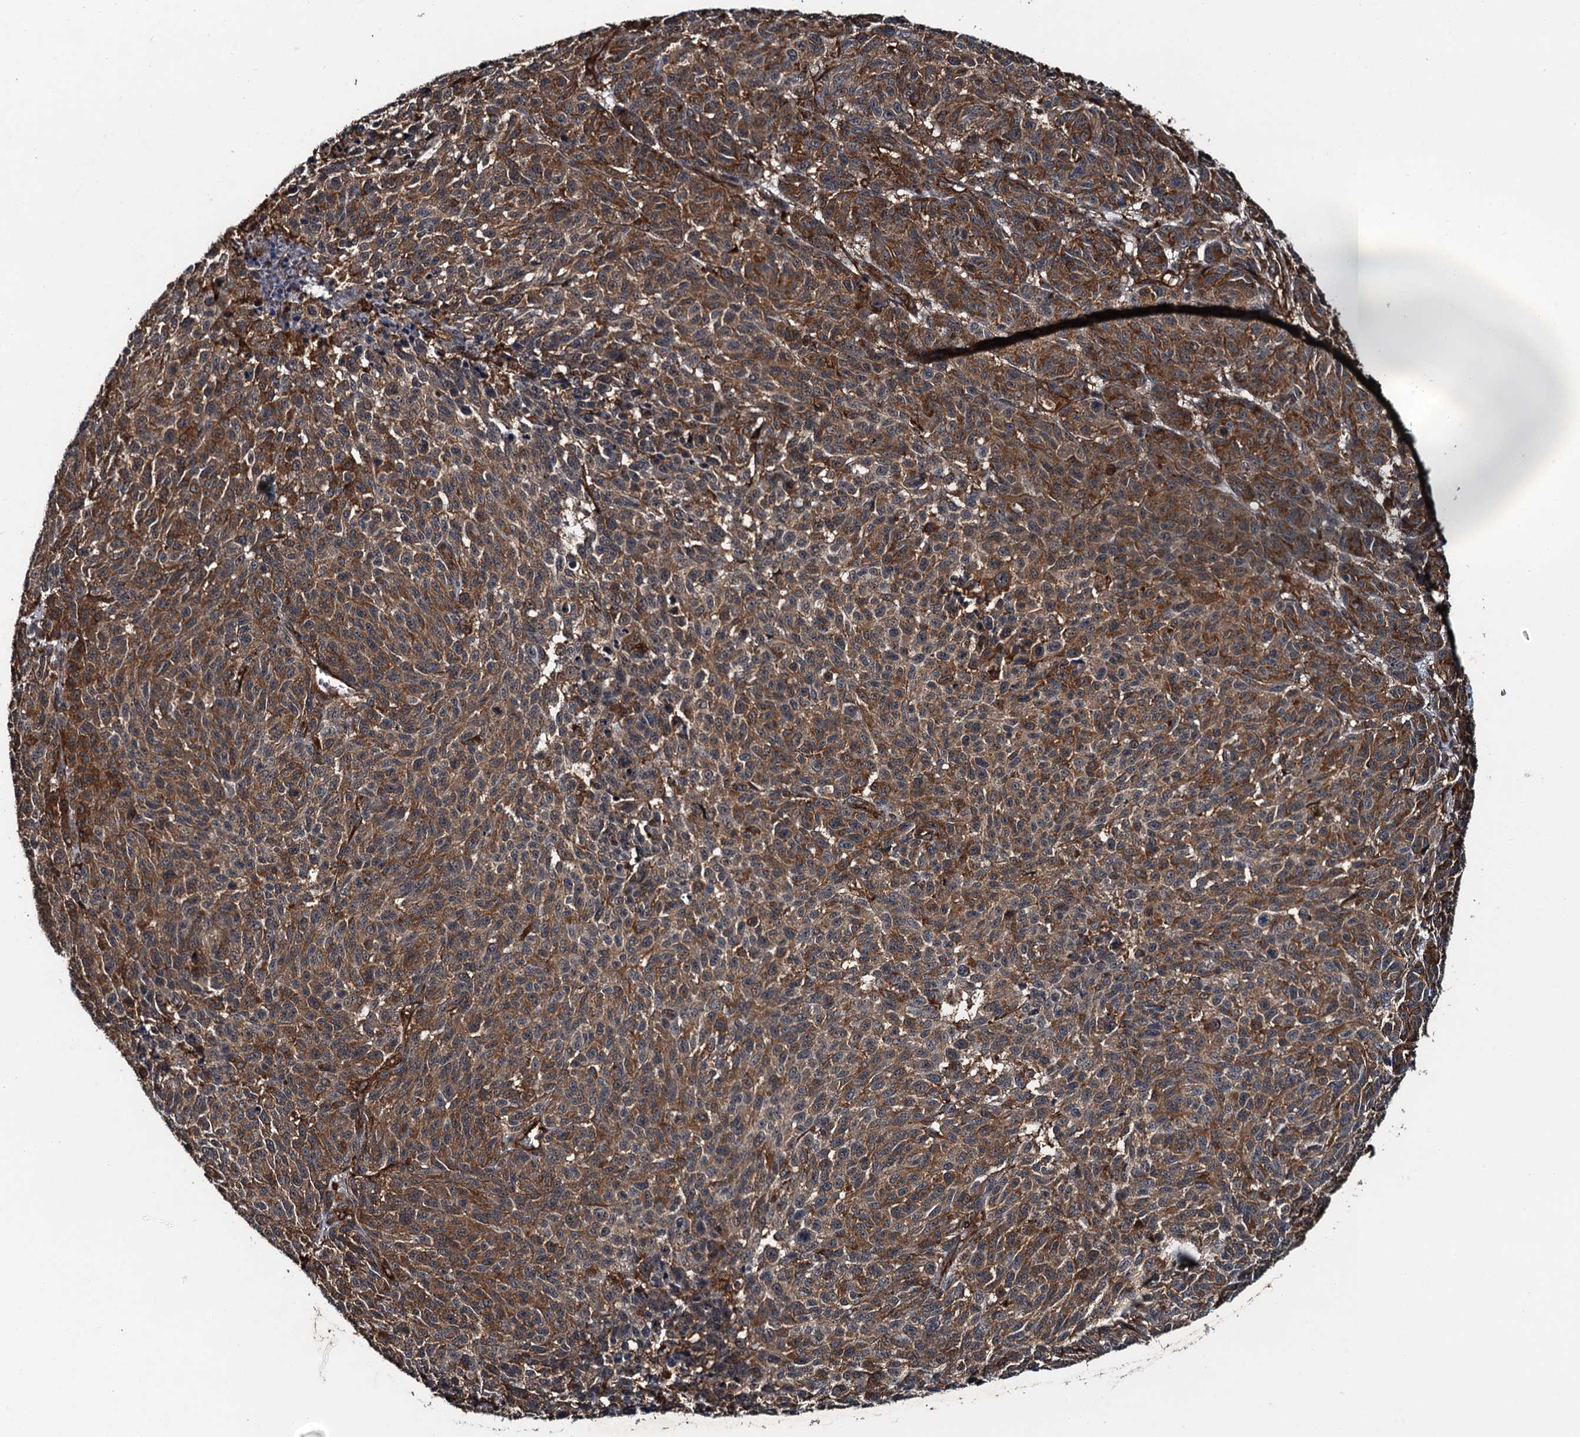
{"staining": {"intensity": "strong", "quantity": ">75%", "location": "cytoplasmic/membranous"}, "tissue": "melanoma", "cell_type": "Tumor cells", "image_type": "cancer", "snomed": [{"axis": "morphology", "description": "Malignant melanoma, NOS"}, {"axis": "topography", "description": "Skin"}], "caption": "Immunohistochemistry micrograph of human malignant melanoma stained for a protein (brown), which displays high levels of strong cytoplasmic/membranous positivity in approximately >75% of tumor cells.", "gene": "WHAMM", "patient": {"sex": "male", "age": 49}}